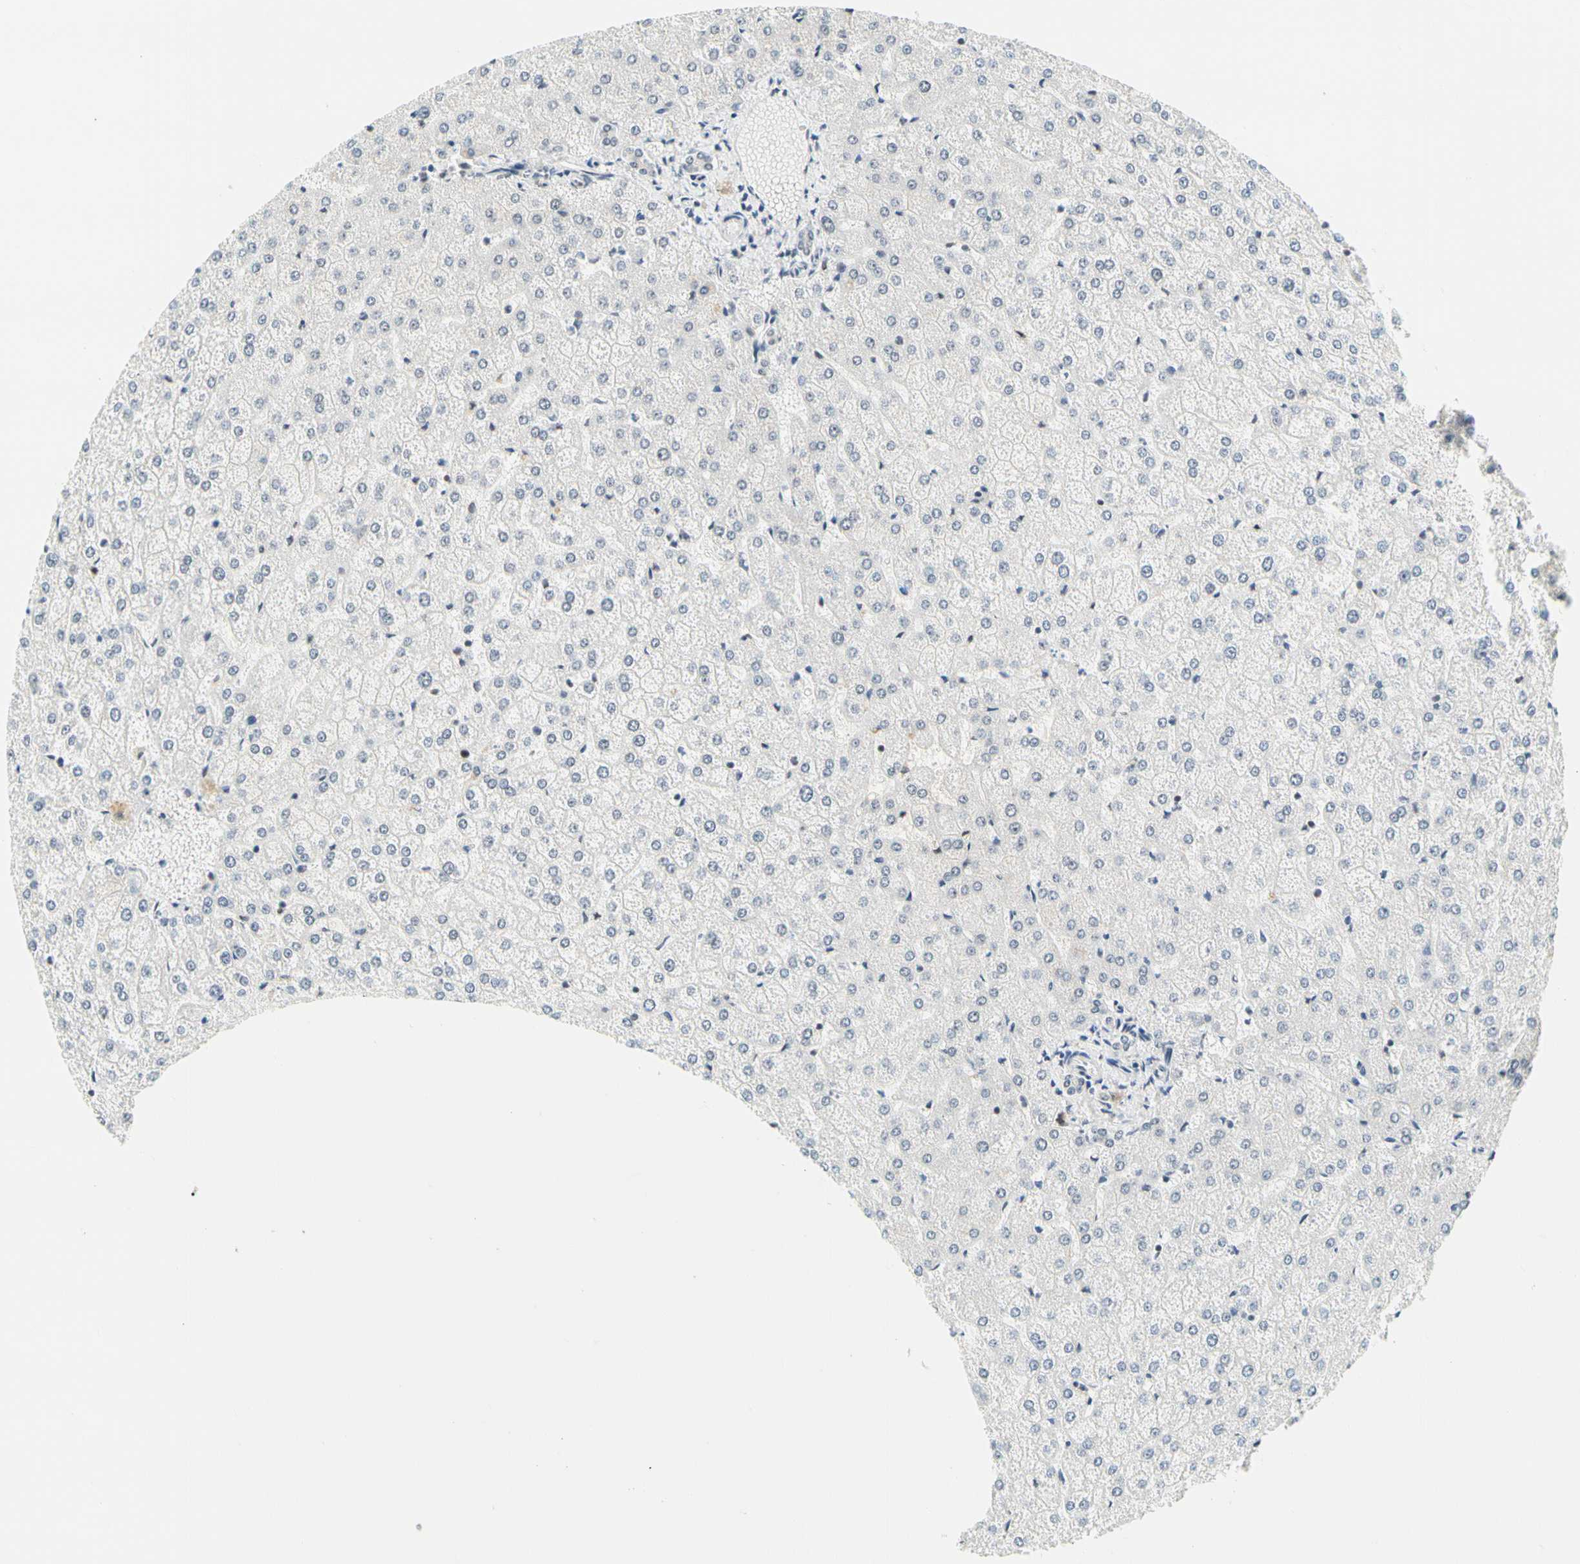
{"staining": {"intensity": "negative", "quantity": "none", "location": "none"}, "tissue": "liver", "cell_type": "Cholangiocytes", "image_type": "normal", "snomed": [{"axis": "morphology", "description": "Normal tissue, NOS"}, {"axis": "topography", "description": "Liver"}], "caption": "DAB immunohistochemical staining of normal liver demonstrates no significant staining in cholangiocytes.", "gene": "ZSCAN16", "patient": {"sex": "female", "age": 32}}